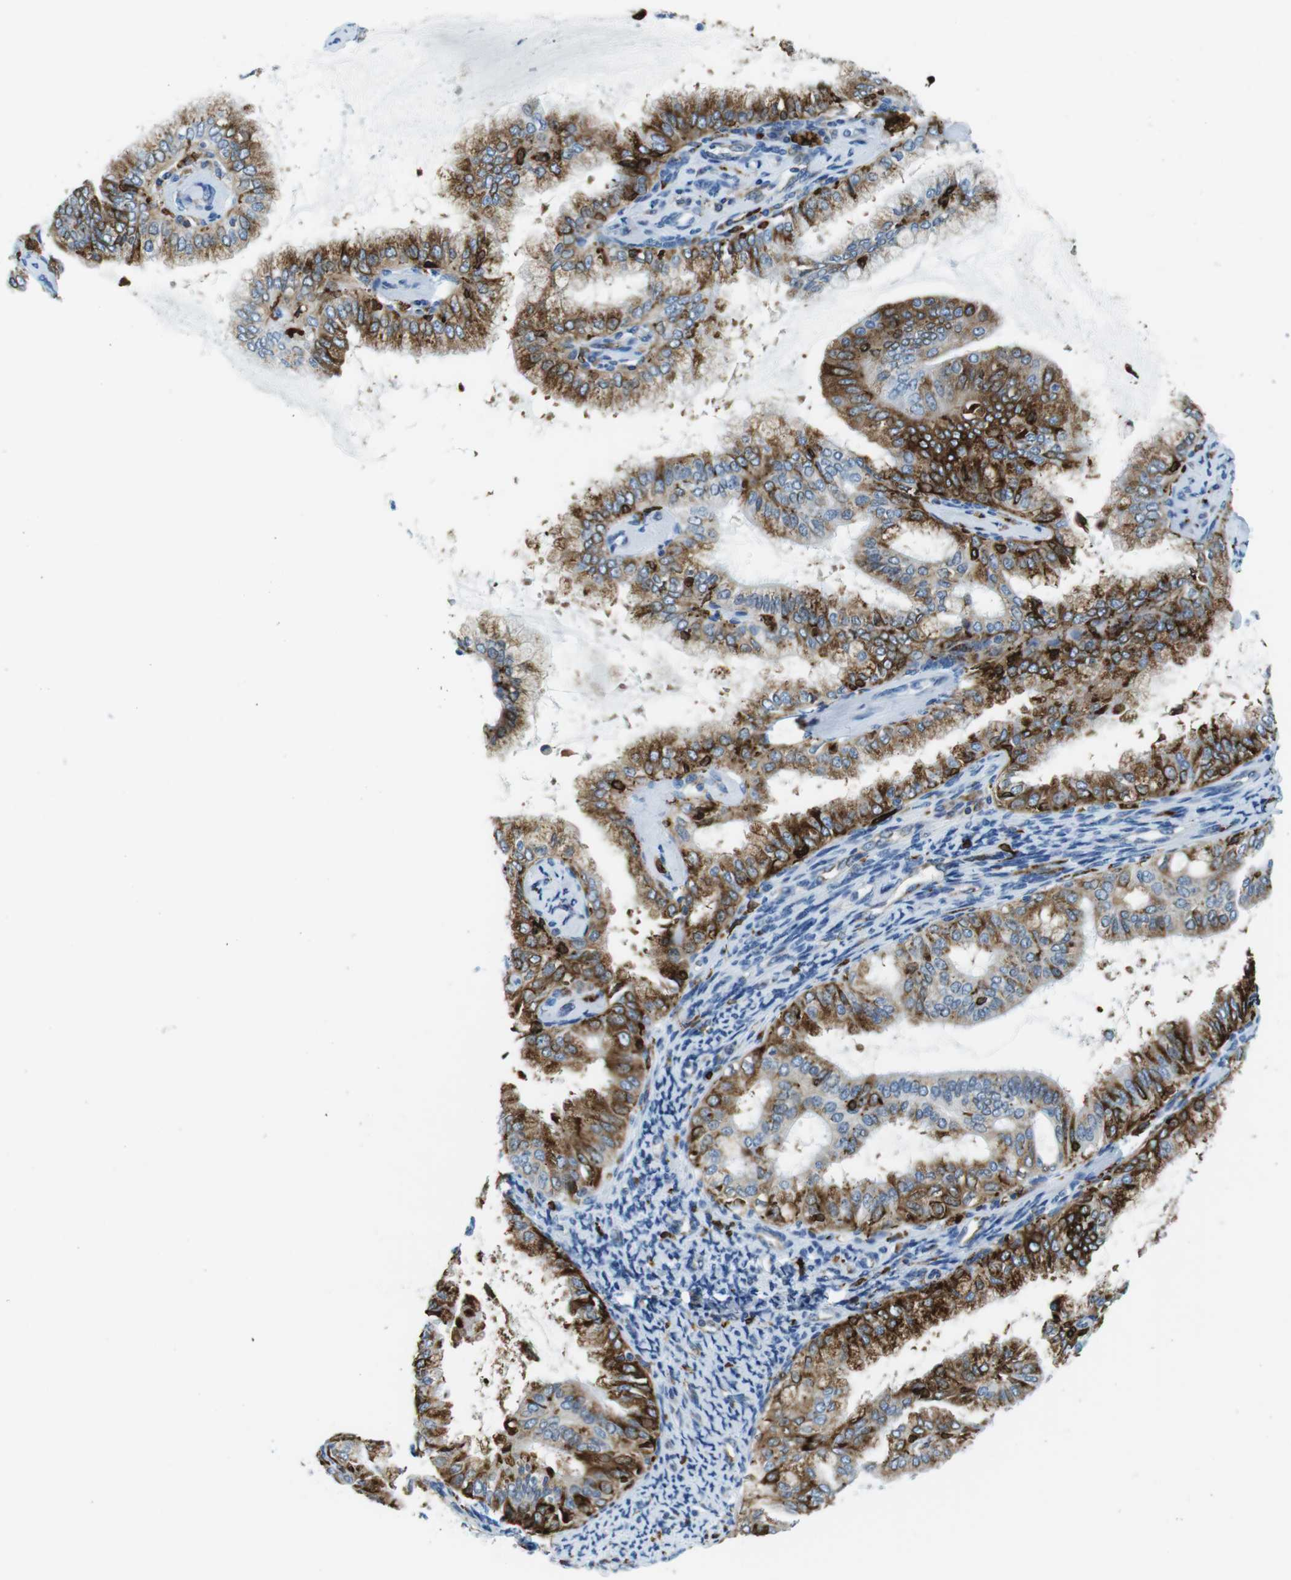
{"staining": {"intensity": "moderate", "quantity": "25%-75%", "location": "cytoplasmic/membranous"}, "tissue": "endometrial cancer", "cell_type": "Tumor cells", "image_type": "cancer", "snomed": [{"axis": "morphology", "description": "Adenocarcinoma, NOS"}, {"axis": "topography", "description": "Endometrium"}], "caption": "This histopathology image exhibits IHC staining of endometrial cancer, with medium moderate cytoplasmic/membranous positivity in approximately 25%-75% of tumor cells.", "gene": "CIITA", "patient": {"sex": "female", "age": 63}}